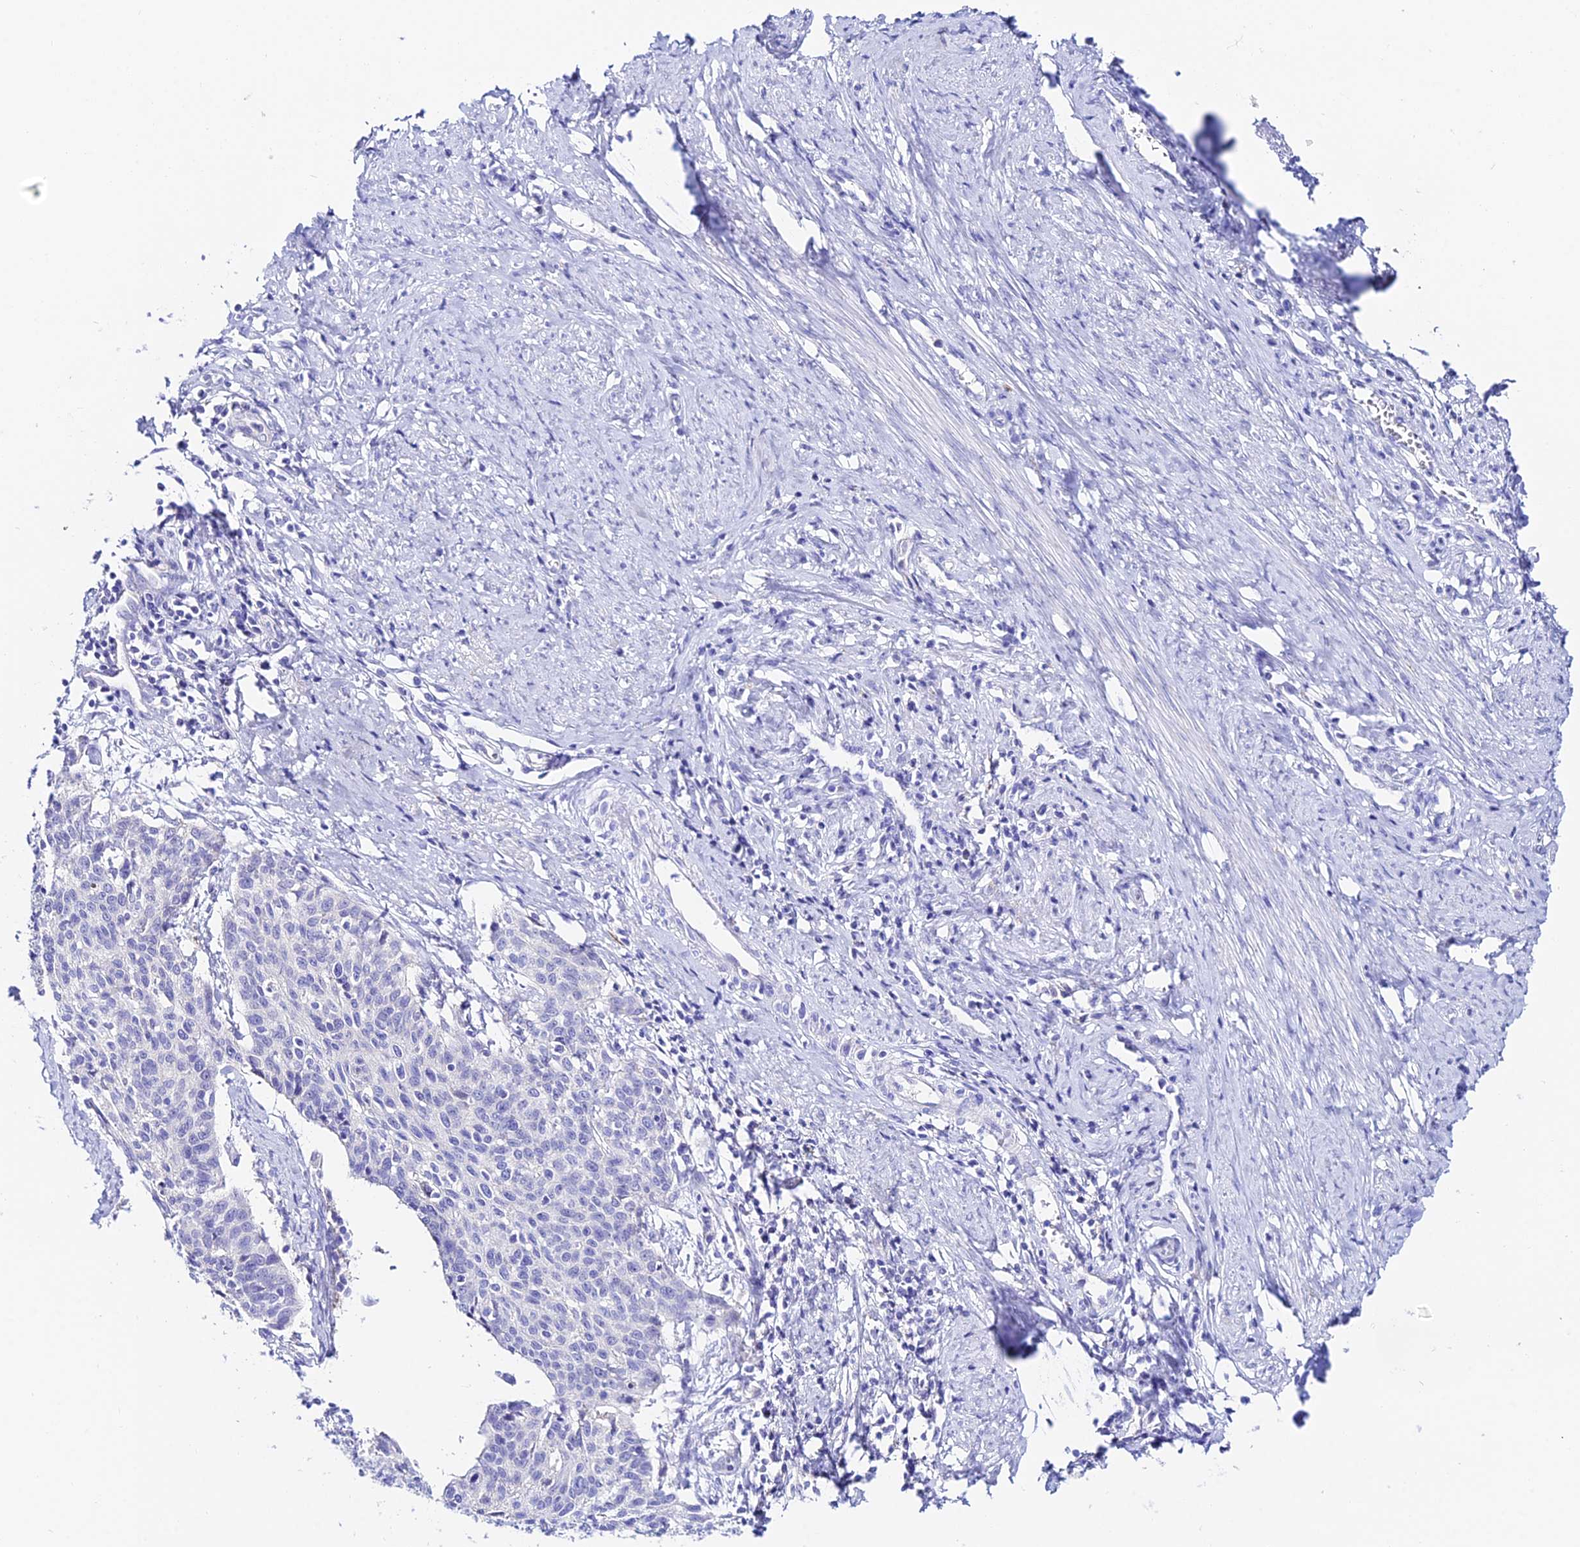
{"staining": {"intensity": "negative", "quantity": "none", "location": "none"}, "tissue": "cervical cancer", "cell_type": "Tumor cells", "image_type": "cancer", "snomed": [{"axis": "morphology", "description": "Squamous cell carcinoma, NOS"}, {"axis": "topography", "description": "Cervix"}], "caption": "Immunohistochemistry (IHC) photomicrograph of neoplastic tissue: human cervical cancer (squamous cell carcinoma) stained with DAB exhibits no significant protein staining in tumor cells.", "gene": "CEP41", "patient": {"sex": "female", "age": 39}}